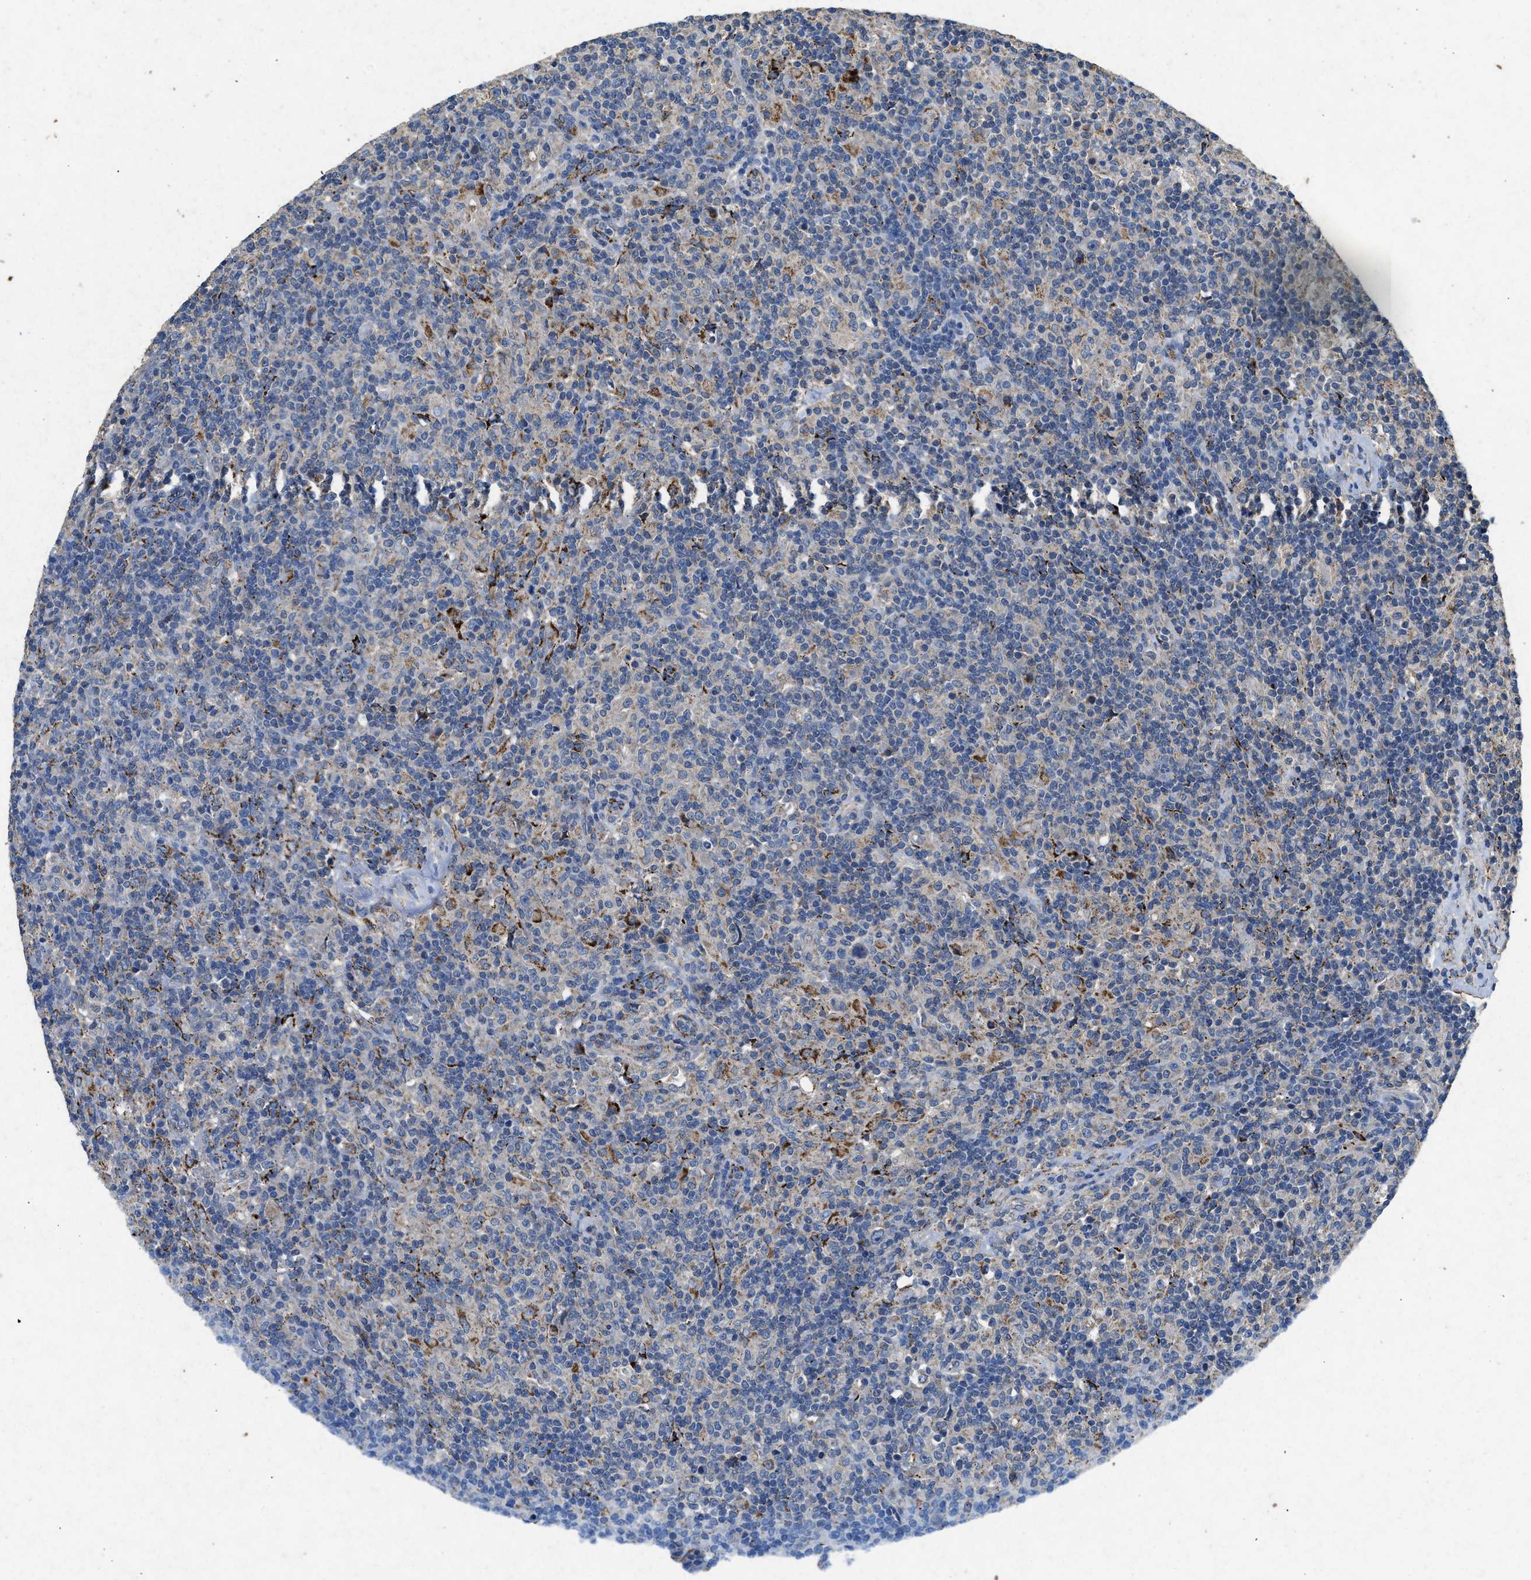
{"staining": {"intensity": "negative", "quantity": "none", "location": "none"}, "tissue": "lymphoma", "cell_type": "Tumor cells", "image_type": "cancer", "snomed": [{"axis": "morphology", "description": "Hodgkin's disease, NOS"}, {"axis": "topography", "description": "Lymph node"}], "caption": "Immunohistochemical staining of Hodgkin's disease demonstrates no significant expression in tumor cells. (DAB (3,3'-diaminobenzidine) immunohistochemistry with hematoxylin counter stain).", "gene": "CDK15", "patient": {"sex": "male", "age": 70}}